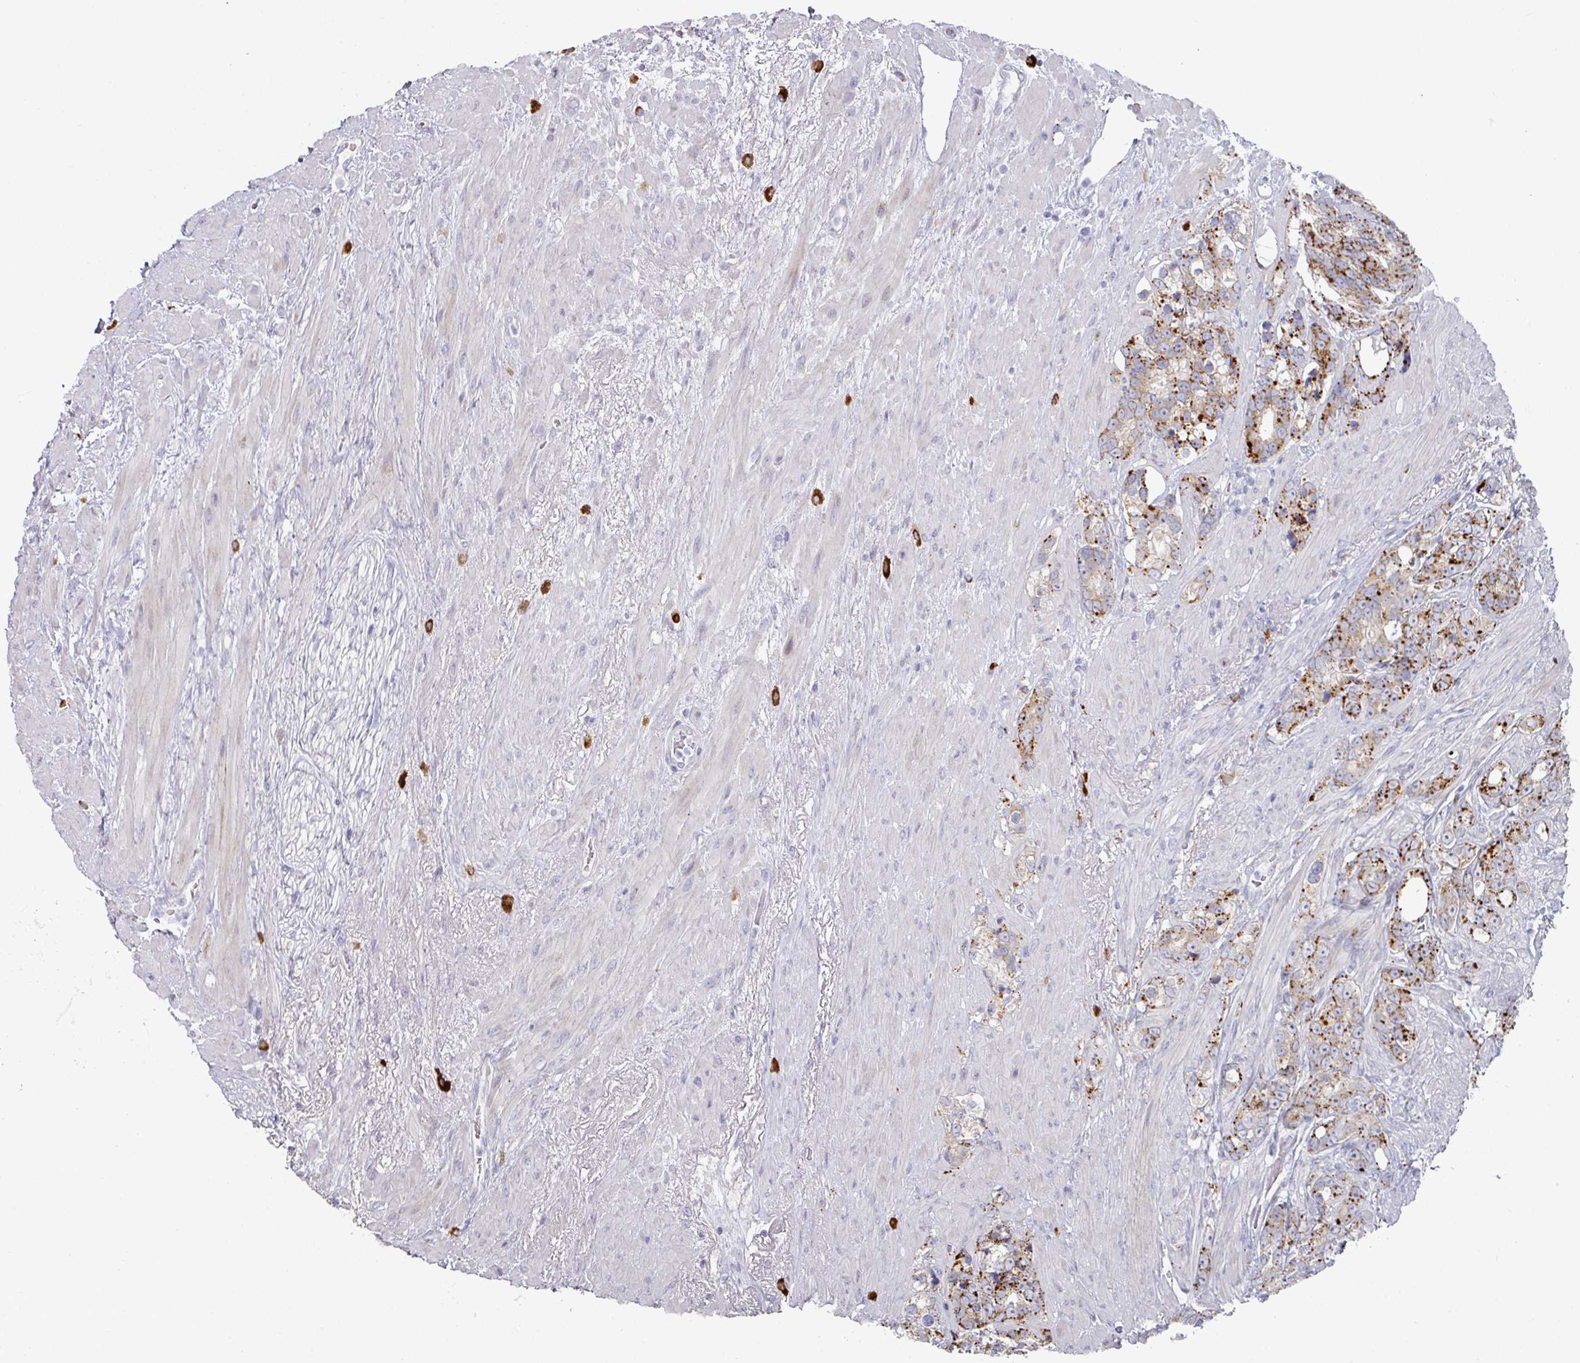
{"staining": {"intensity": "moderate", "quantity": ">75%", "location": "cytoplasmic/membranous"}, "tissue": "prostate cancer", "cell_type": "Tumor cells", "image_type": "cancer", "snomed": [{"axis": "morphology", "description": "Adenocarcinoma, High grade"}, {"axis": "topography", "description": "Prostate"}], "caption": "Brown immunohistochemical staining in prostate adenocarcinoma (high-grade) exhibits moderate cytoplasmic/membranous expression in approximately >75% of tumor cells.", "gene": "NT5C1A", "patient": {"sex": "male", "age": 74}}